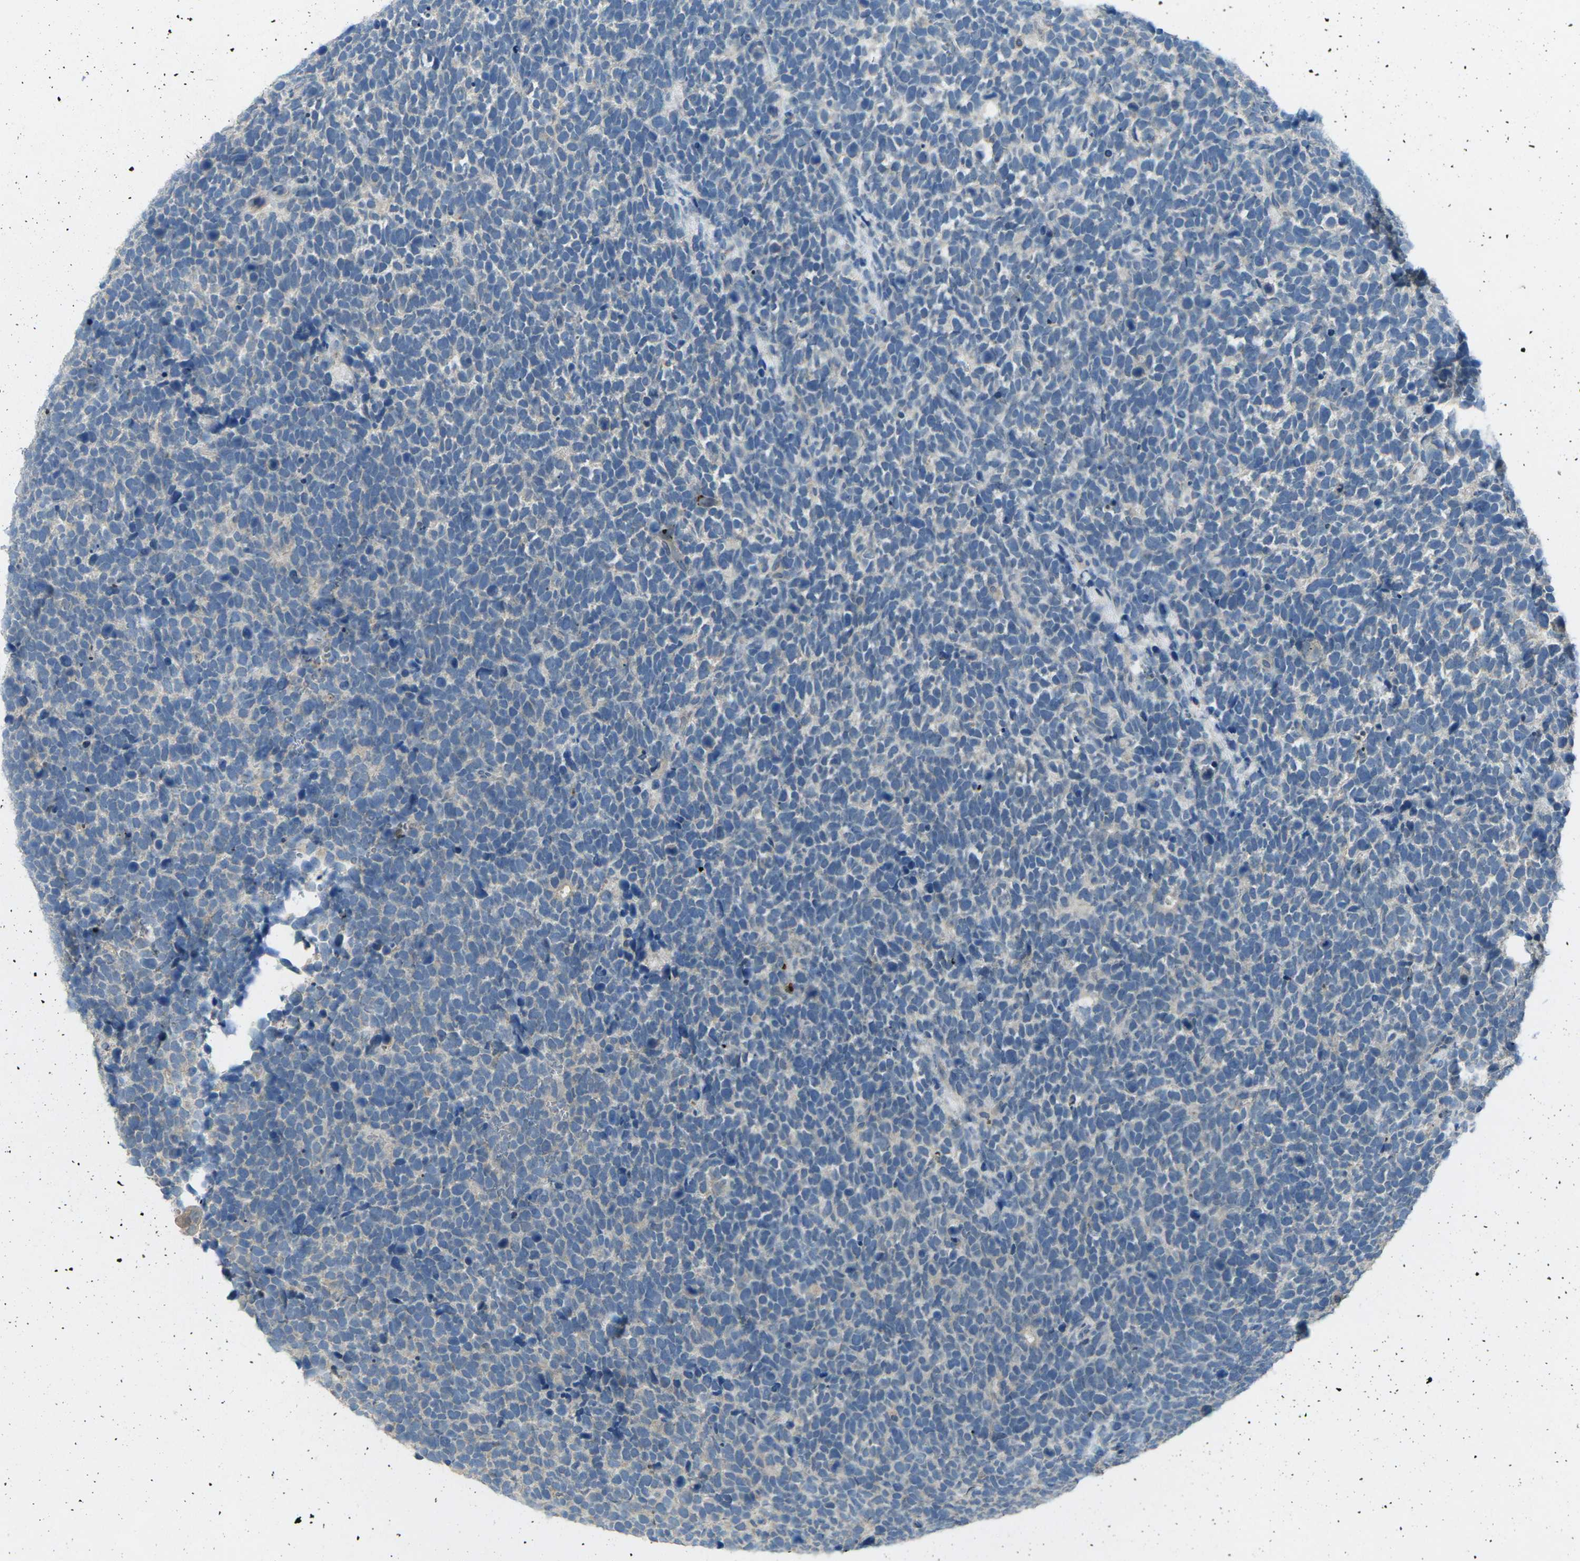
{"staining": {"intensity": "negative", "quantity": "none", "location": "none"}, "tissue": "urothelial cancer", "cell_type": "Tumor cells", "image_type": "cancer", "snomed": [{"axis": "morphology", "description": "Urothelial carcinoma, High grade"}, {"axis": "topography", "description": "Urinary bladder"}], "caption": "Immunohistochemistry (IHC) image of human urothelial carcinoma (high-grade) stained for a protein (brown), which exhibits no positivity in tumor cells.", "gene": "CD19", "patient": {"sex": "female", "age": 82}}